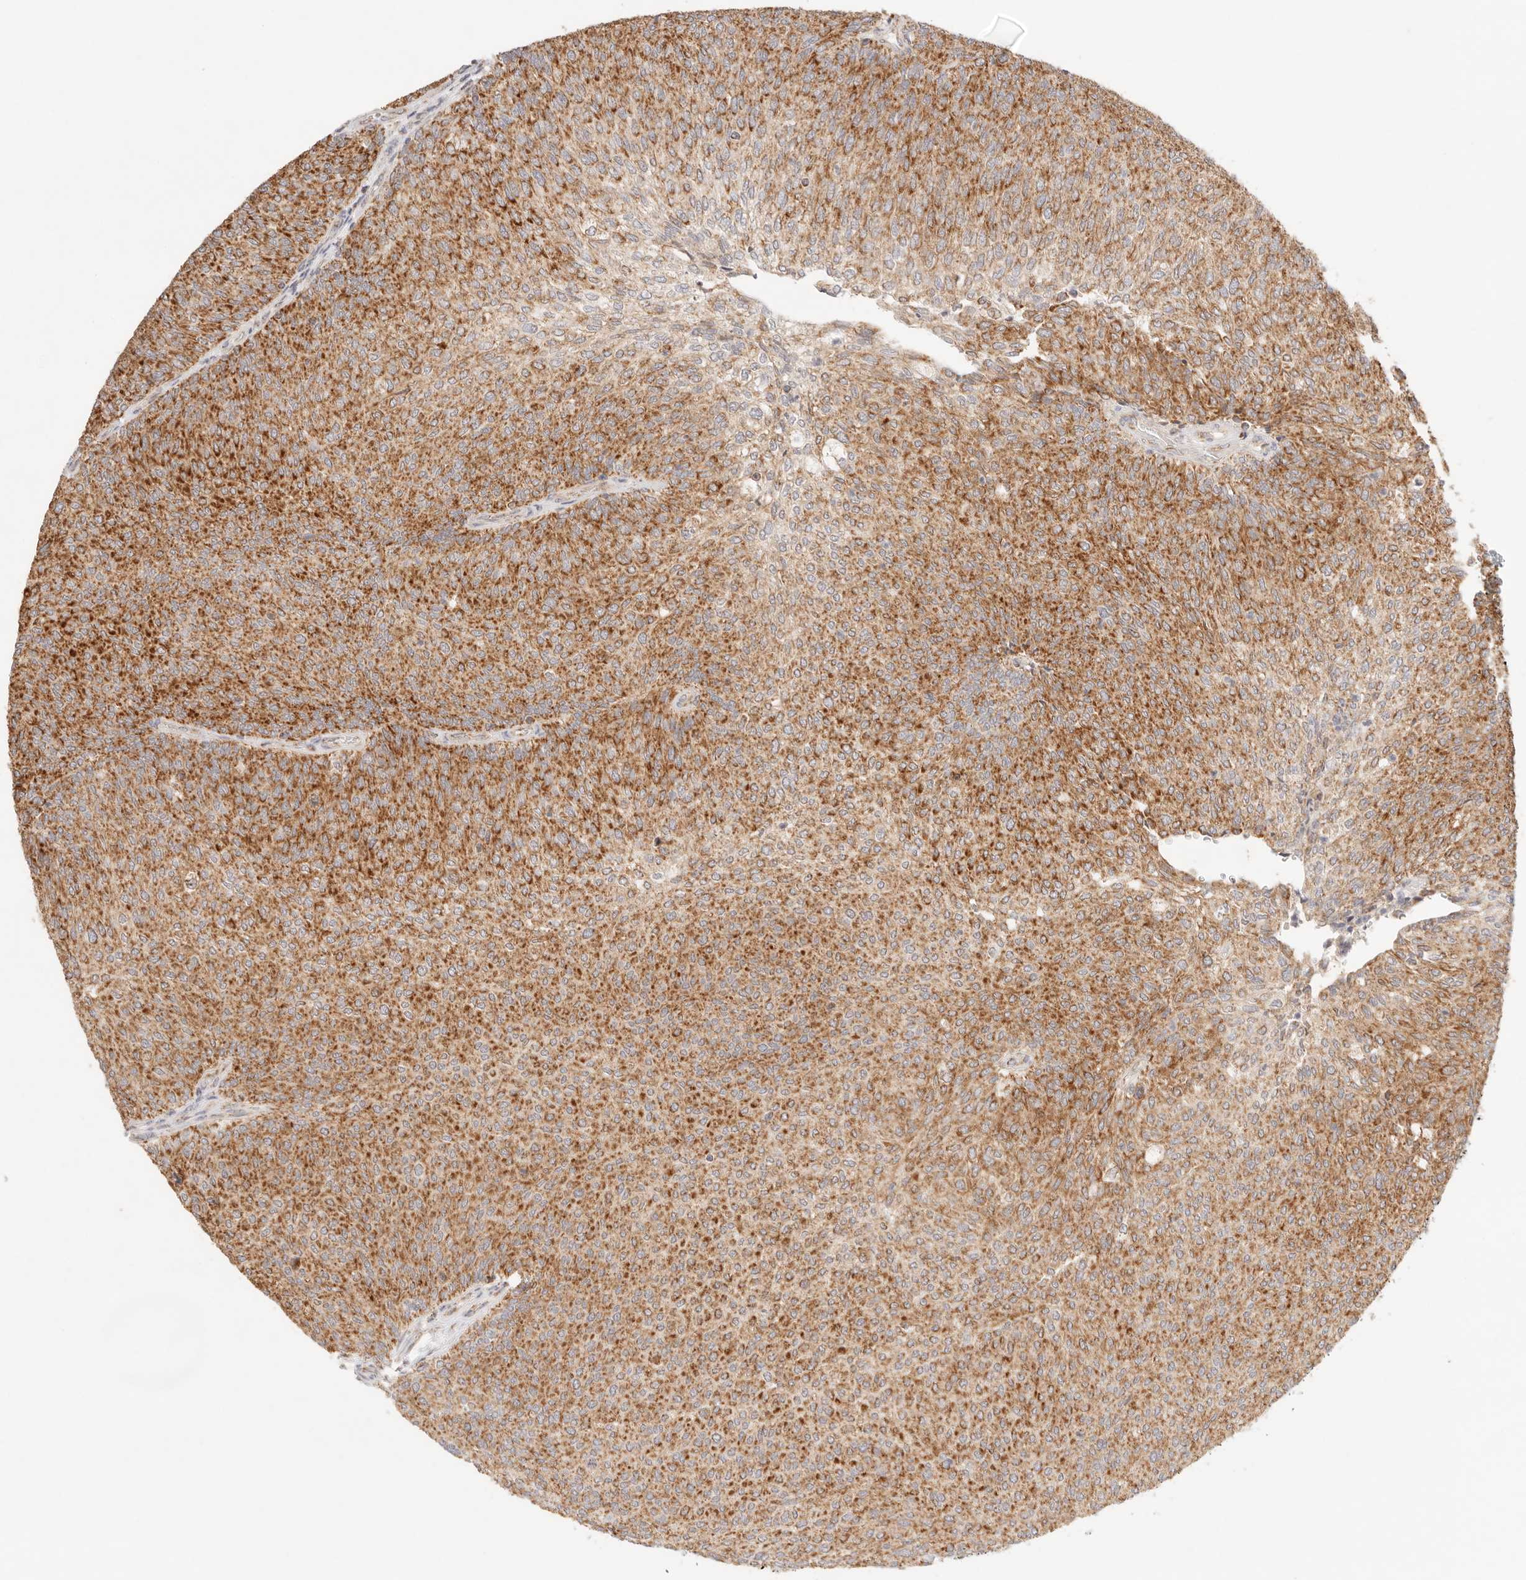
{"staining": {"intensity": "strong", "quantity": "25%-75%", "location": "cytoplasmic/membranous"}, "tissue": "urothelial cancer", "cell_type": "Tumor cells", "image_type": "cancer", "snomed": [{"axis": "morphology", "description": "Urothelial carcinoma, Low grade"}, {"axis": "topography", "description": "Urinary bladder"}], "caption": "Immunohistochemical staining of human low-grade urothelial carcinoma displays strong cytoplasmic/membranous protein expression in approximately 25%-75% of tumor cells.", "gene": "COA6", "patient": {"sex": "female", "age": 79}}